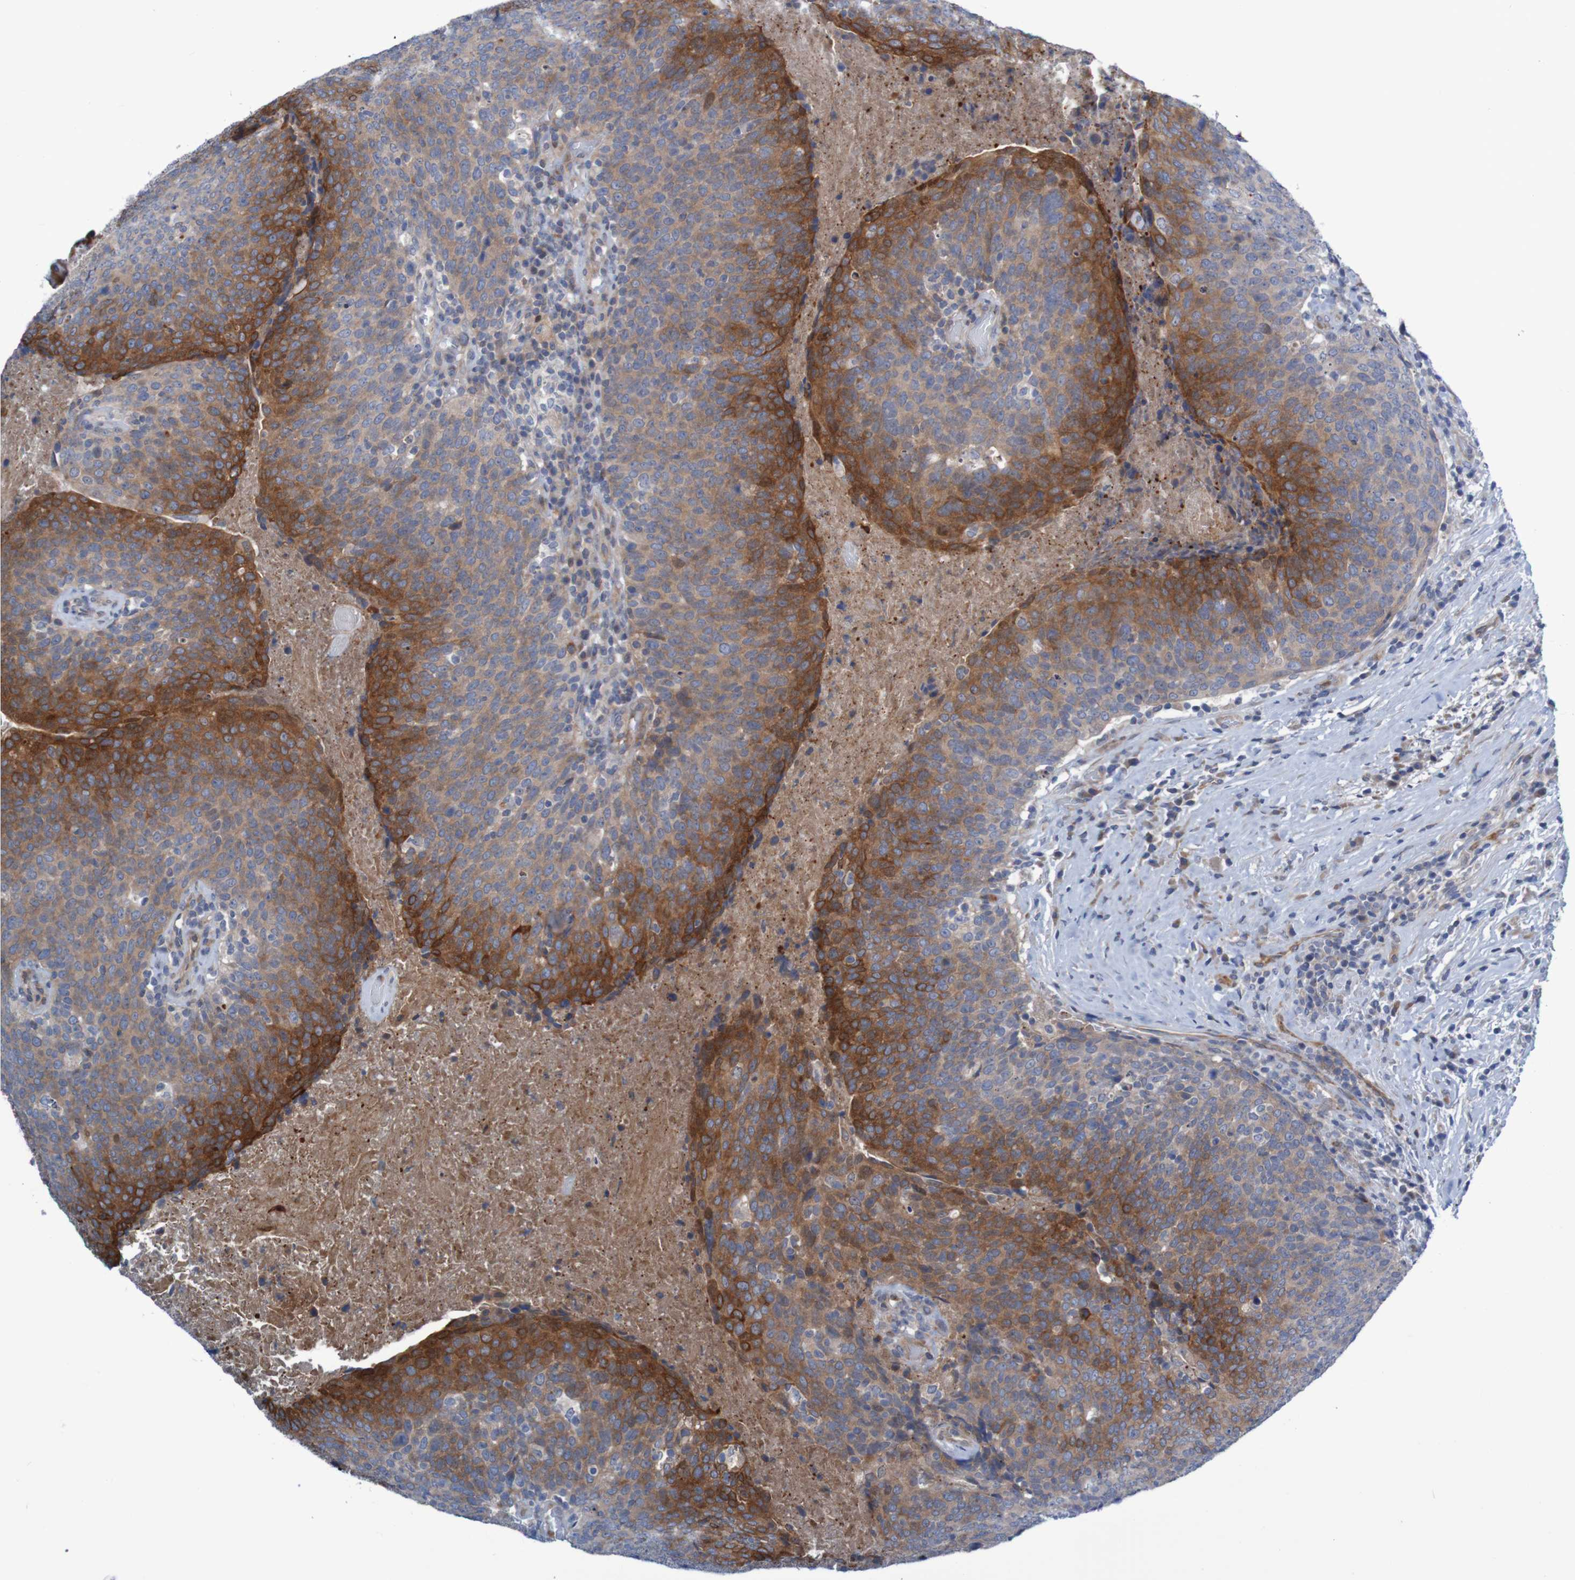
{"staining": {"intensity": "strong", "quantity": ">75%", "location": "cytoplasmic/membranous"}, "tissue": "head and neck cancer", "cell_type": "Tumor cells", "image_type": "cancer", "snomed": [{"axis": "morphology", "description": "Squamous cell carcinoma, NOS"}, {"axis": "morphology", "description": "Squamous cell carcinoma, metastatic, NOS"}, {"axis": "topography", "description": "Lymph node"}, {"axis": "topography", "description": "Head-Neck"}], "caption": "Protein expression analysis of human metastatic squamous cell carcinoma (head and neck) reveals strong cytoplasmic/membranous staining in about >75% of tumor cells.", "gene": "ANGPT4", "patient": {"sex": "male", "age": 62}}